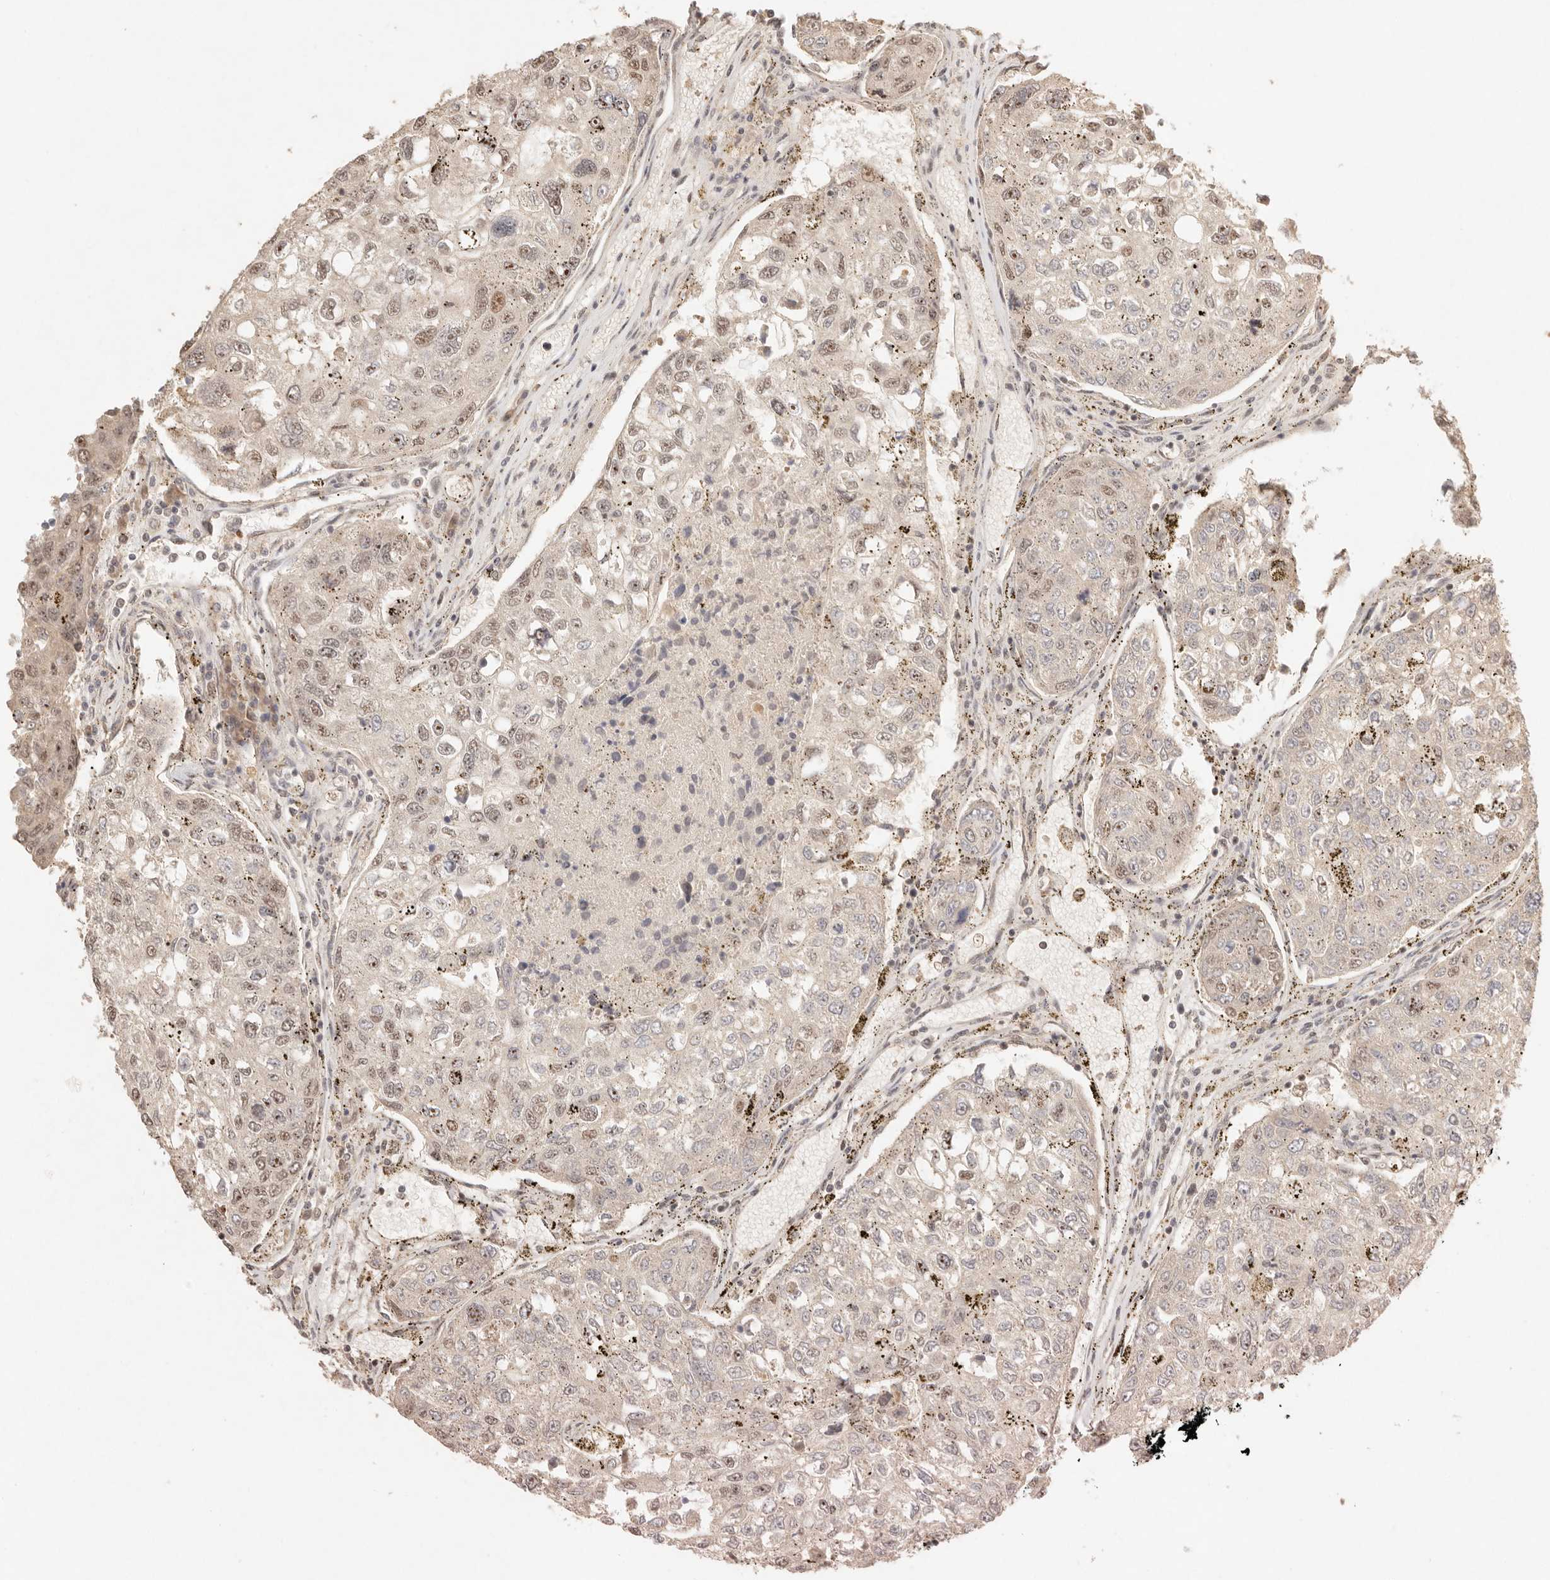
{"staining": {"intensity": "moderate", "quantity": "<25%", "location": "nuclear"}, "tissue": "urothelial cancer", "cell_type": "Tumor cells", "image_type": "cancer", "snomed": [{"axis": "morphology", "description": "Urothelial carcinoma, High grade"}, {"axis": "topography", "description": "Lymph node"}, {"axis": "topography", "description": "Urinary bladder"}], "caption": "High-magnification brightfield microscopy of urothelial cancer stained with DAB (brown) and counterstained with hematoxylin (blue). tumor cells exhibit moderate nuclear staining is seen in approximately<25% of cells.", "gene": "MEP1A", "patient": {"sex": "male", "age": 51}}